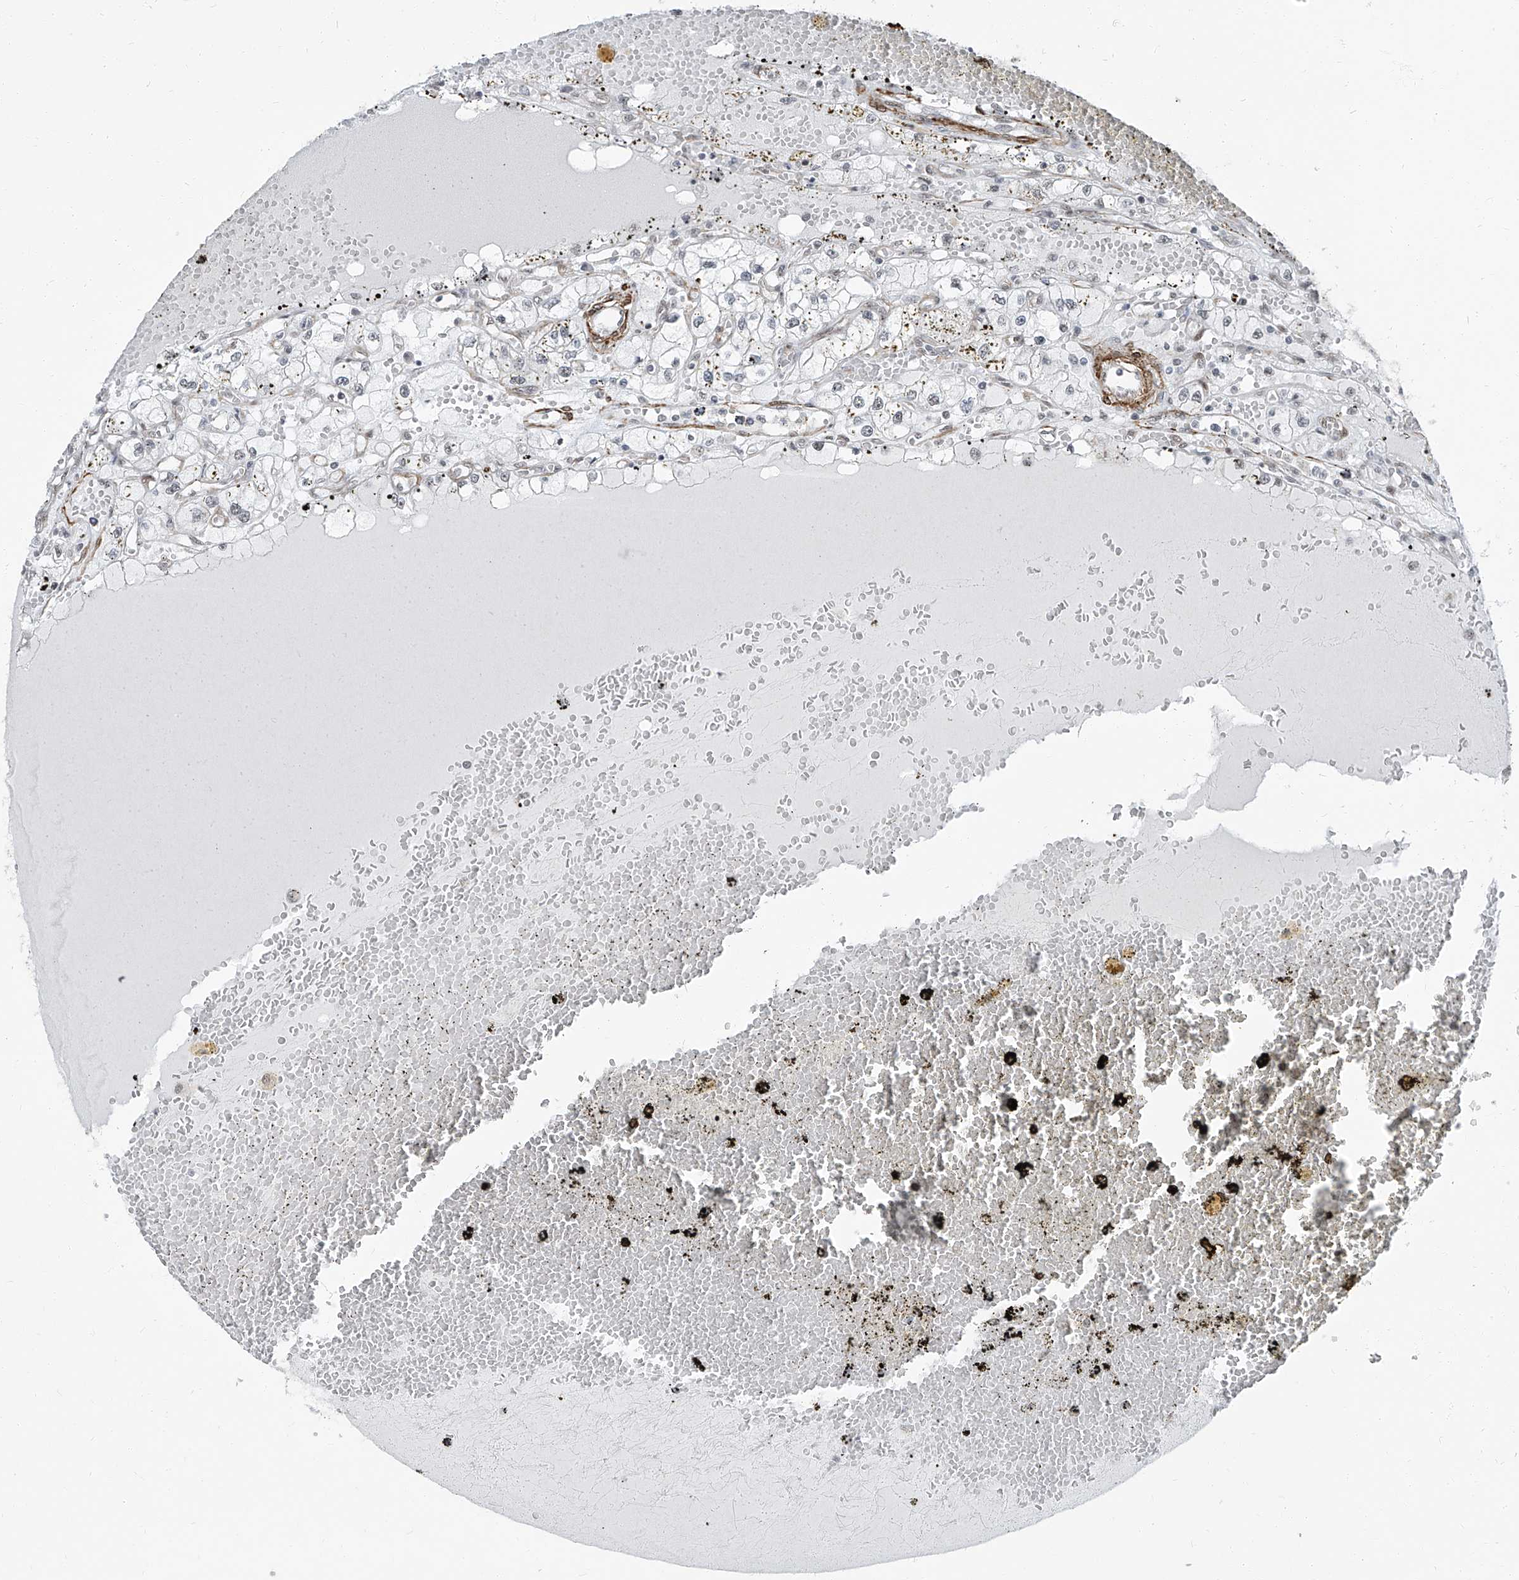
{"staining": {"intensity": "negative", "quantity": "none", "location": "none"}, "tissue": "renal cancer", "cell_type": "Tumor cells", "image_type": "cancer", "snomed": [{"axis": "morphology", "description": "Adenocarcinoma, NOS"}, {"axis": "topography", "description": "Kidney"}], "caption": "A high-resolution histopathology image shows IHC staining of renal cancer, which exhibits no significant expression in tumor cells. (DAB immunohistochemistry with hematoxylin counter stain).", "gene": "TXLNB", "patient": {"sex": "male", "age": 56}}